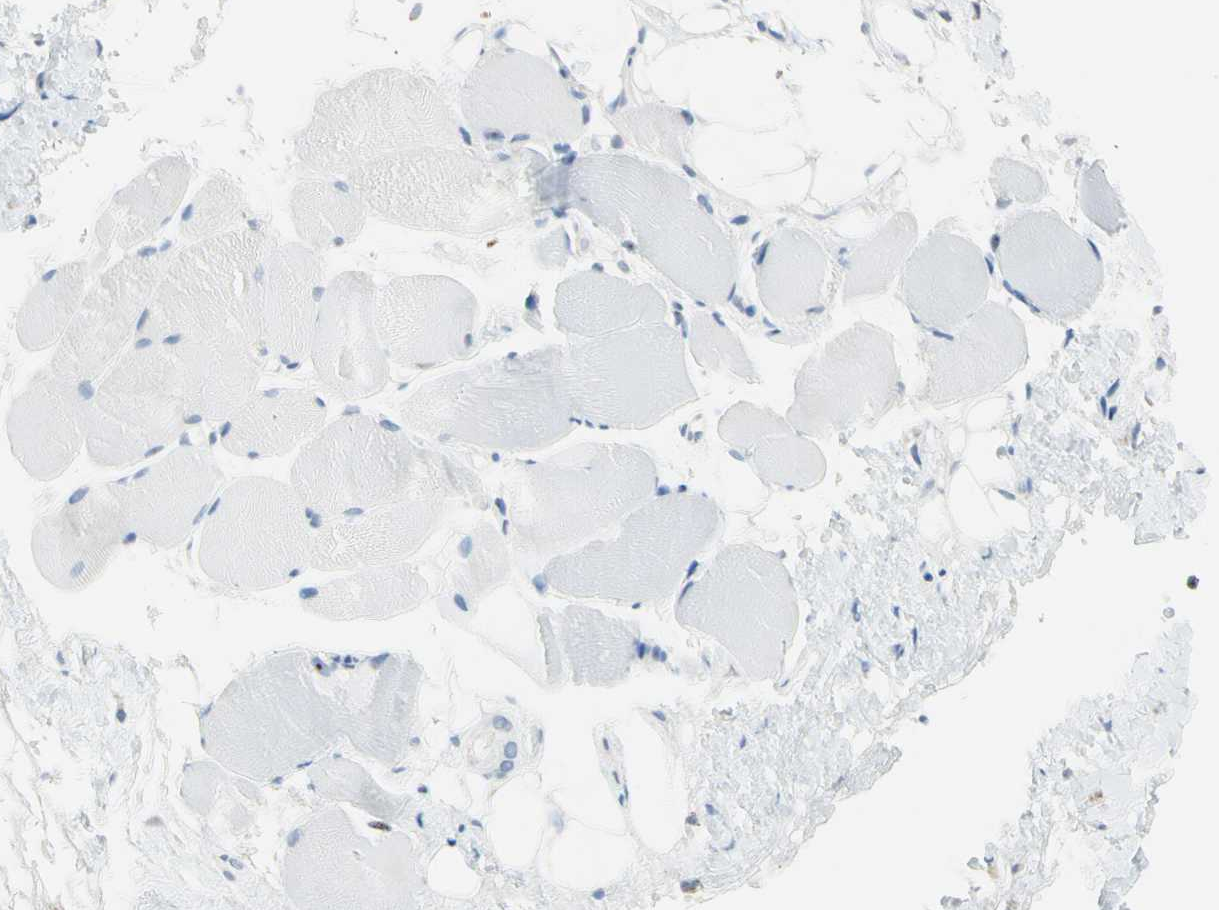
{"staining": {"intensity": "negative", "quantity": "none", "location": "none"}, "tissue": "adipose tissue", "cell_type": "Adipocytes", "image_type": "normal", "snomed": [{"axis": "morphology", "description": "Normal tissue, NOS"}, {"axis": "morphology", "description": "Inflammation, NOS"}, {"axis": "topography", "description": "Vascular tissue"}, {"axis": "topography", "description": "Salivary gland"}], "caption": "Immunohistochemistry (IHC) photomicrograph of unremarkable adipose tissue: human adipose tissue stained with DAB (3,3'-diaminobenzidine) shows no significant protein staining in adipocytes.", "gene": "CYSLTR1", "patient": {"sex": "female", "age": 75}}